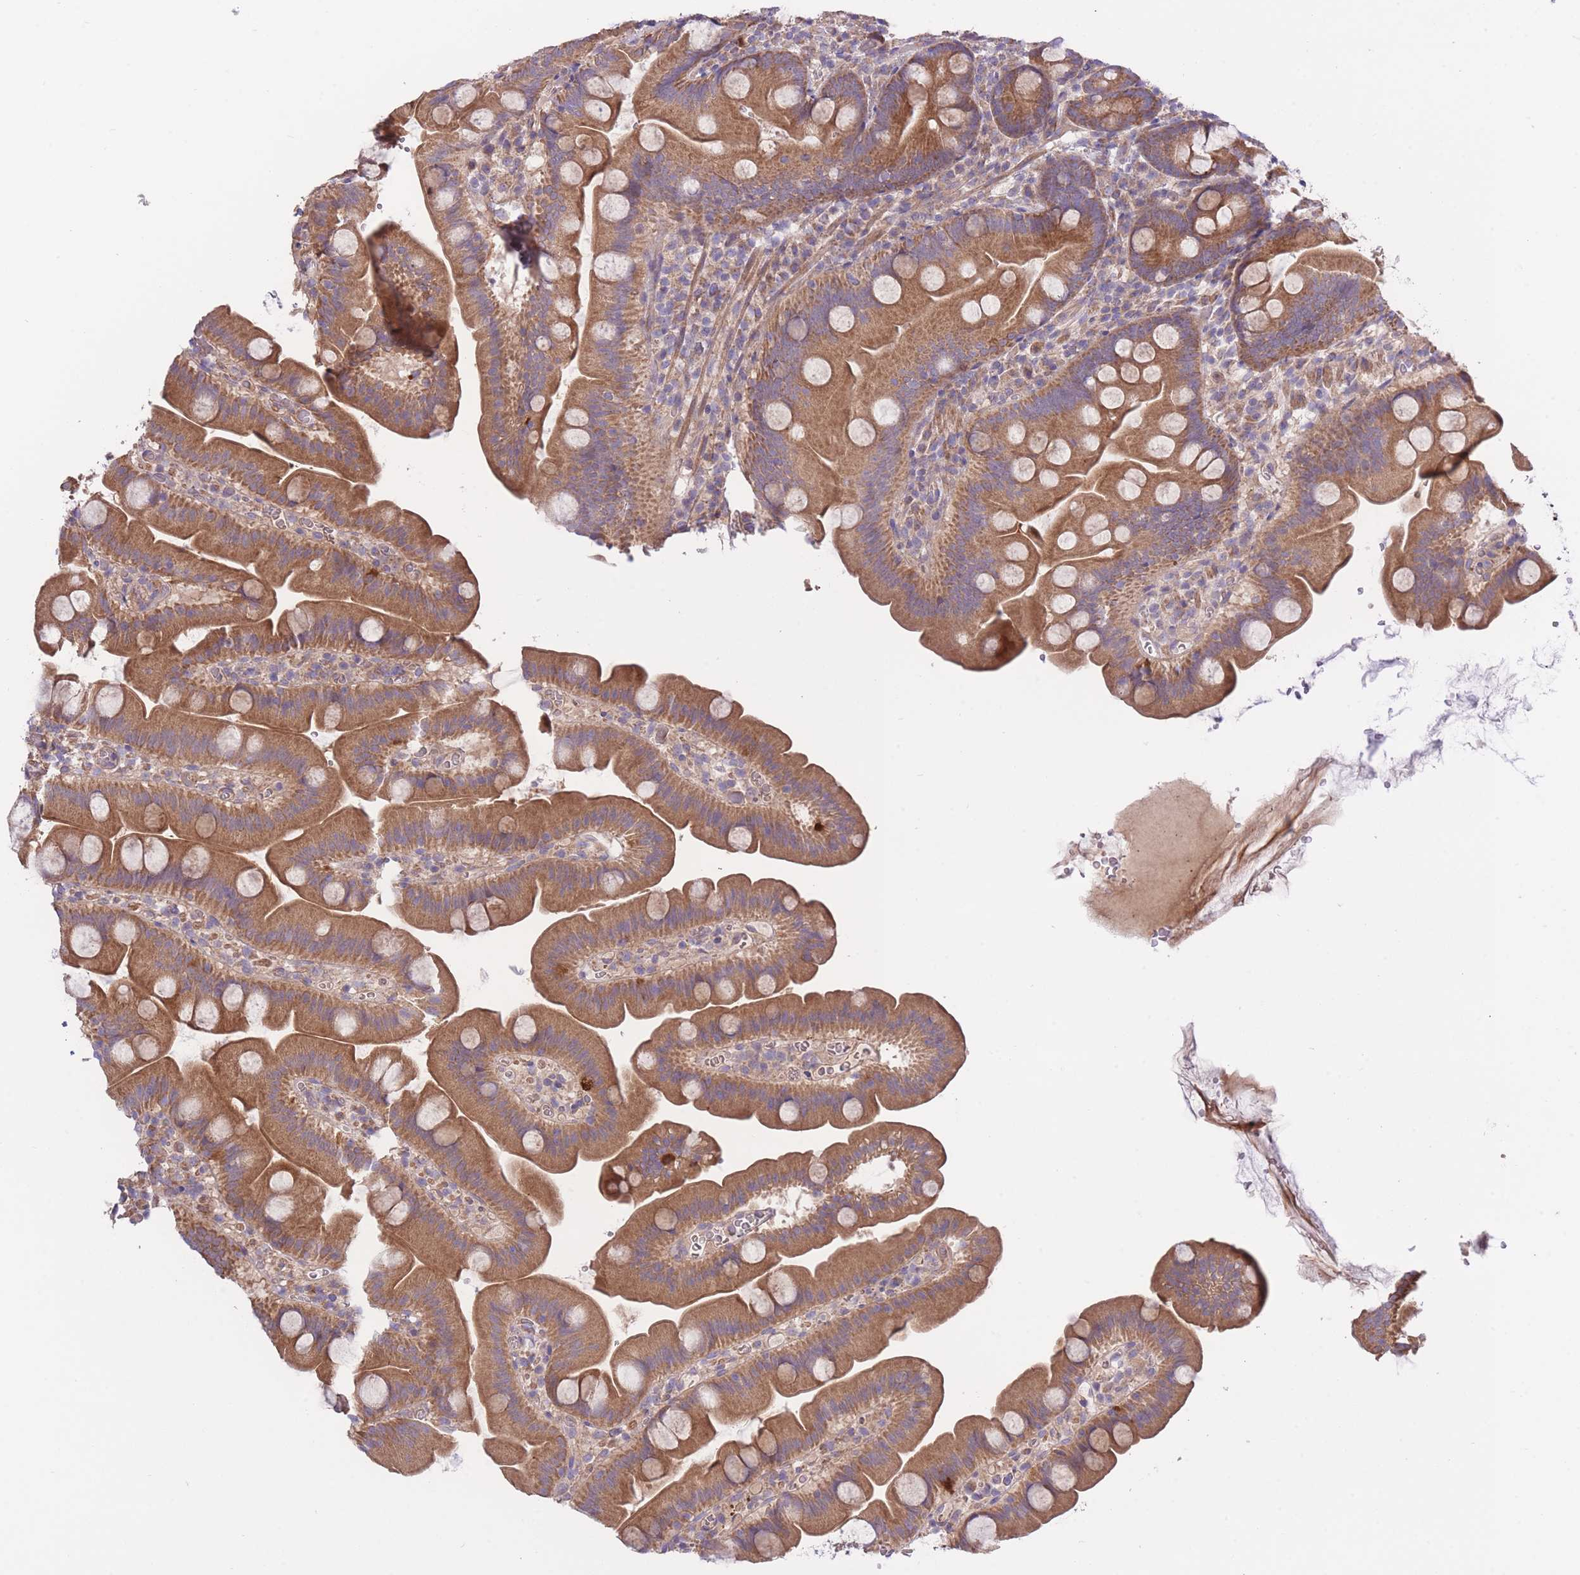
{"staining": {"intensity": "strong", "quantity": ">75%", "location": "cytoplasmic/membranous"}, "tissue": "small intestine", "cell_type": "Glandular cells", "image_type": "normal", "snomed": [{"axis": "morphology", "description": "Normal tissue, NOS"}, {"axis": "topography", "description": "Small intestine"}], "caption": "Small intestine stained with a brown dye displays strong cytoplasmic/membranous positive expression in approximately >75% of glandular cells.", "gene": "ATP13A2", "patient": {"sex": "female", "age": 68}}